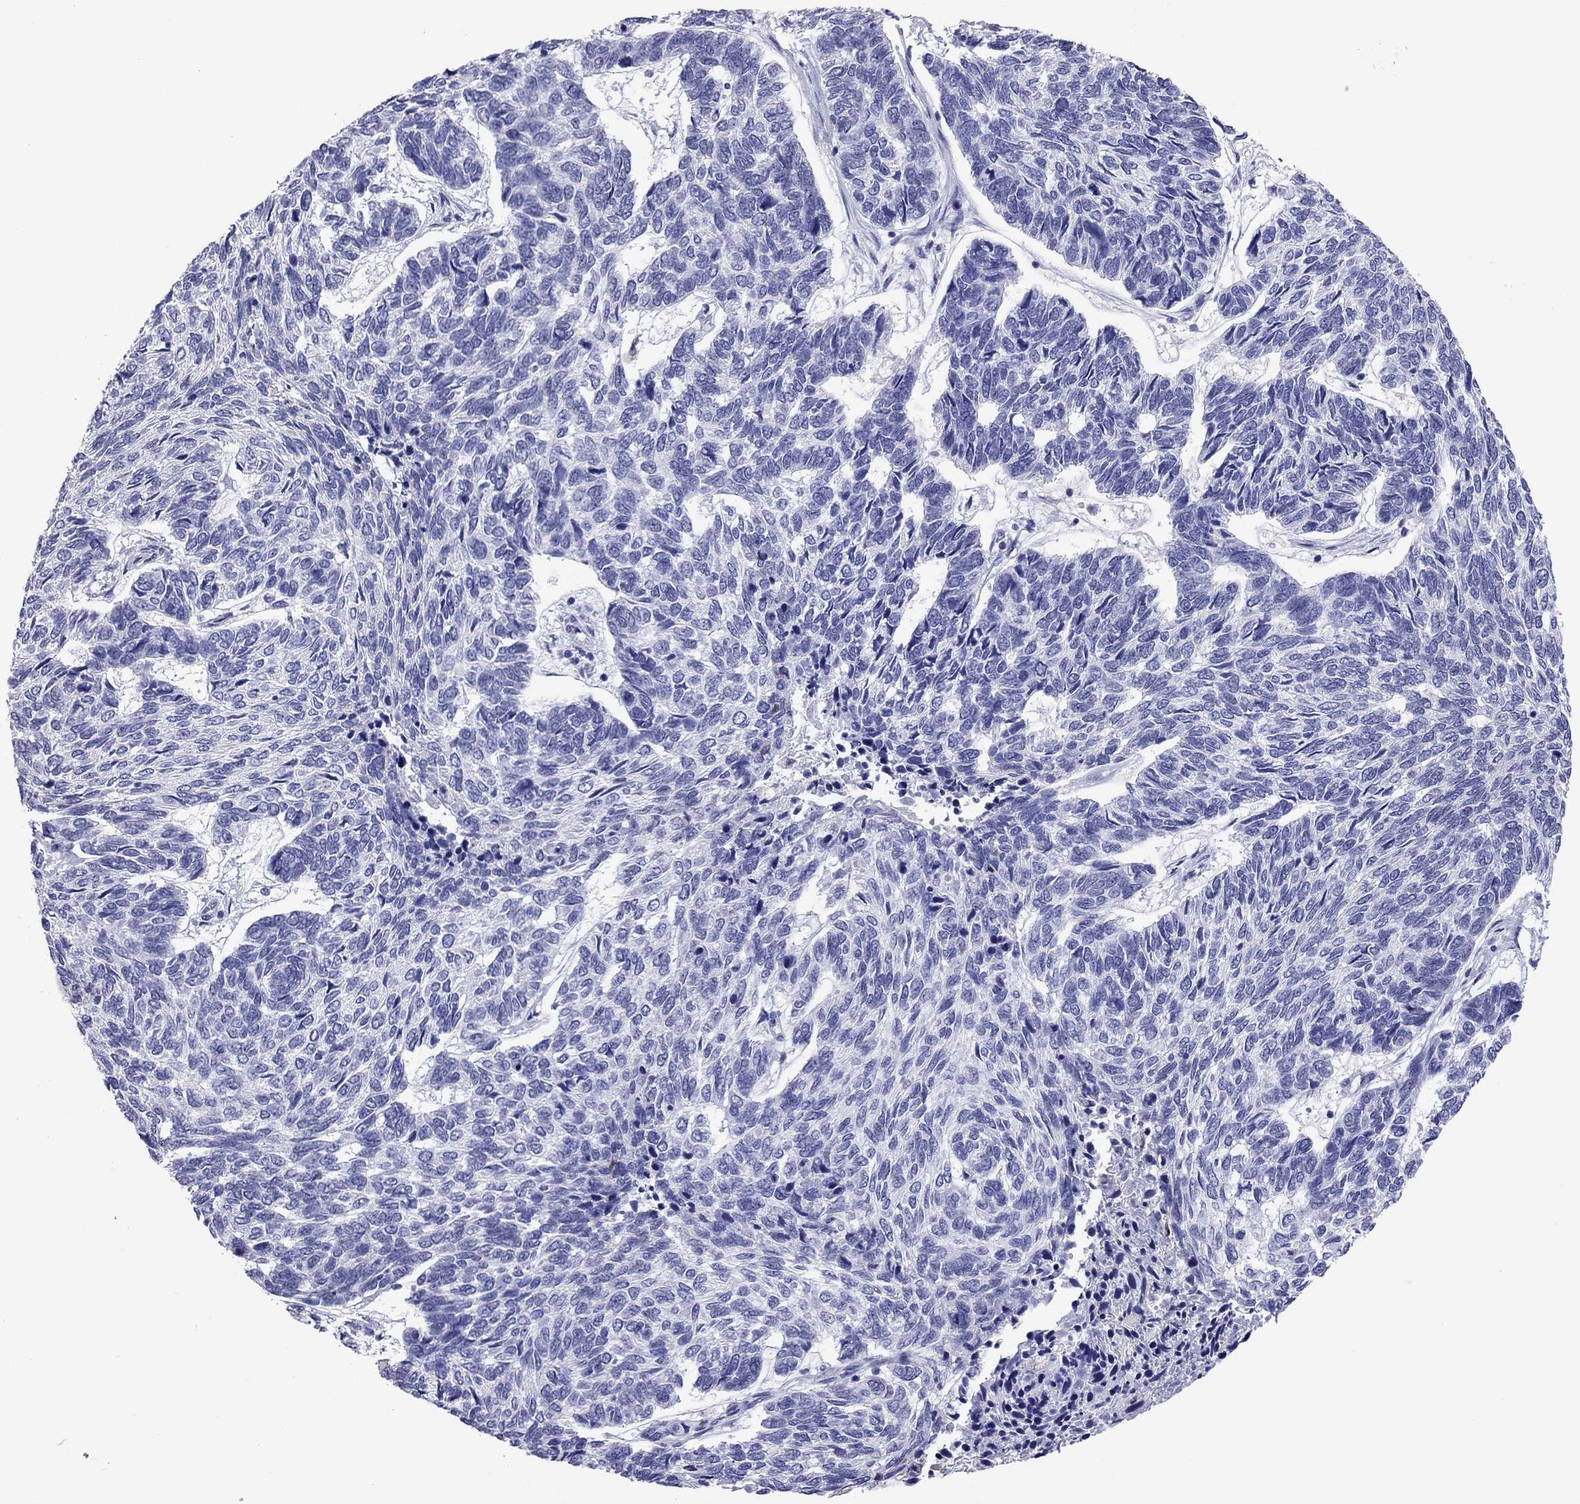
{"staining": {"intensity": "negative", "quantity": "none", "location": "none"}, "tissue": "skin cancer", "cell_type": "Tumor cells", "image_type": "cancer", "snomed": [{"axis": "morphology", "description": "Basal cell carcinoma"}, {"axis": "topography", "description": "Skin"}], "caption": "This is a image of immunohistochemistry staining of skin basal cell carcinoma, which shows no positivity in tumor cells.", "gene": "ADORA2A", "patient": {"sex": "female", "age": 65}}